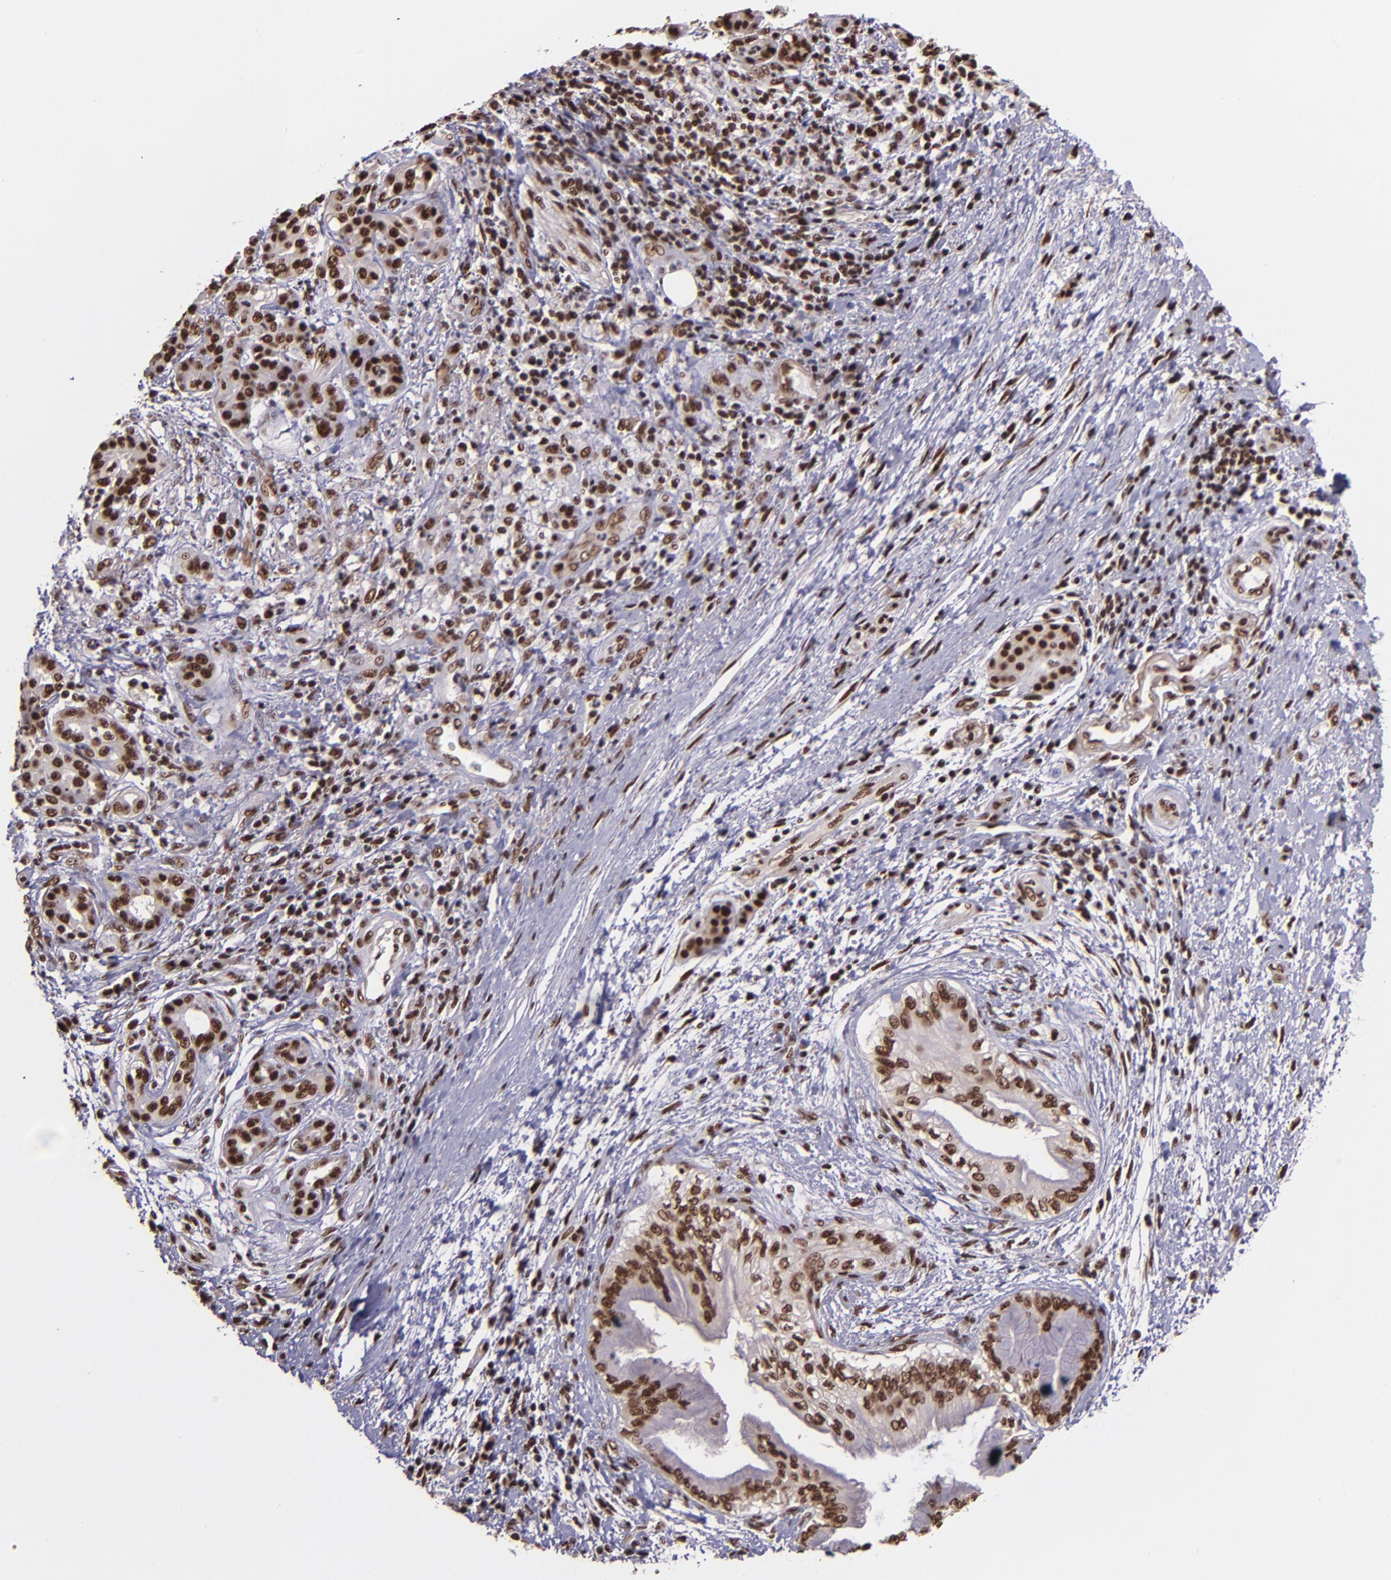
{"staining": {"intensity": "strong", "quantity": ">75%", "location": "nuclear"}, "tissue": "pancreatic cancer", "cell_type": "Tumor cells", "image_type": "cancer", "snomed": [{"axis": "morphology", "description": "Adenocarcinoma, NOS"}, {"axis": "topography", "description": "Pancreas"}], "caption": "Immunohistochemistry (IHC) photomicrograph of human pancreatic cancer stained for a protein (brown), which exhibits high levels of strong nuclear positivity in about >75% of tumor cells.", "gene": "PQBP1", "patient": {"sex": "female", "age": 70}}